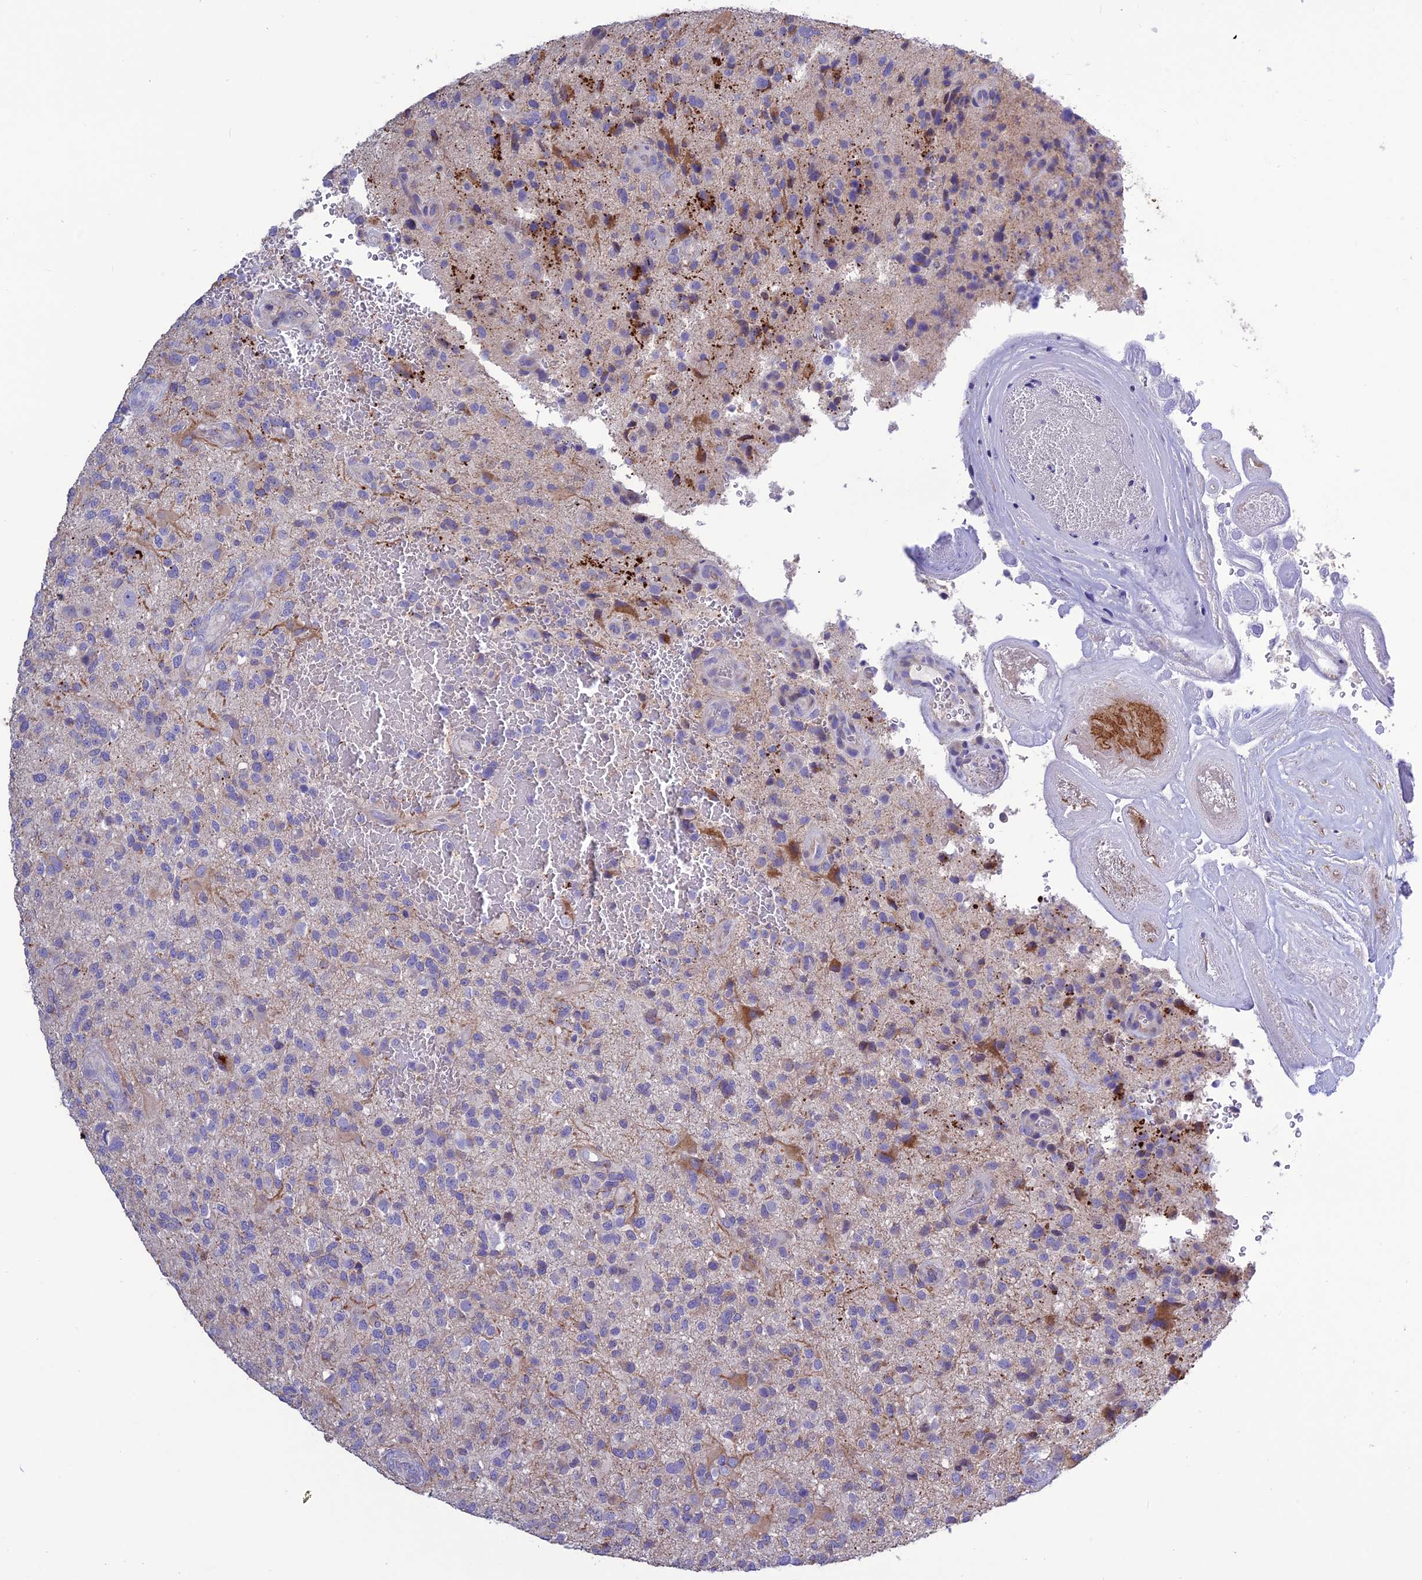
{"staining": {"intensity": "negative", "quantity": "none", "location": "none"}, "tissue": "glioma", "cell_type": "Tumor cells", "image_type": "cancer", "snomed": [{"axis": "morphology", "description": "Glioma, malignant, High grade"}, {"axis": "topography", "description": "Brain"}], "caption": "The IHC photomicrograph has no significant expression in tumor cells of malignant glioma (high-grade) tissue. Nuclei are stained in blue.", "gene": "BHMT2", "patient": {"sex": "male", "age": 47}}